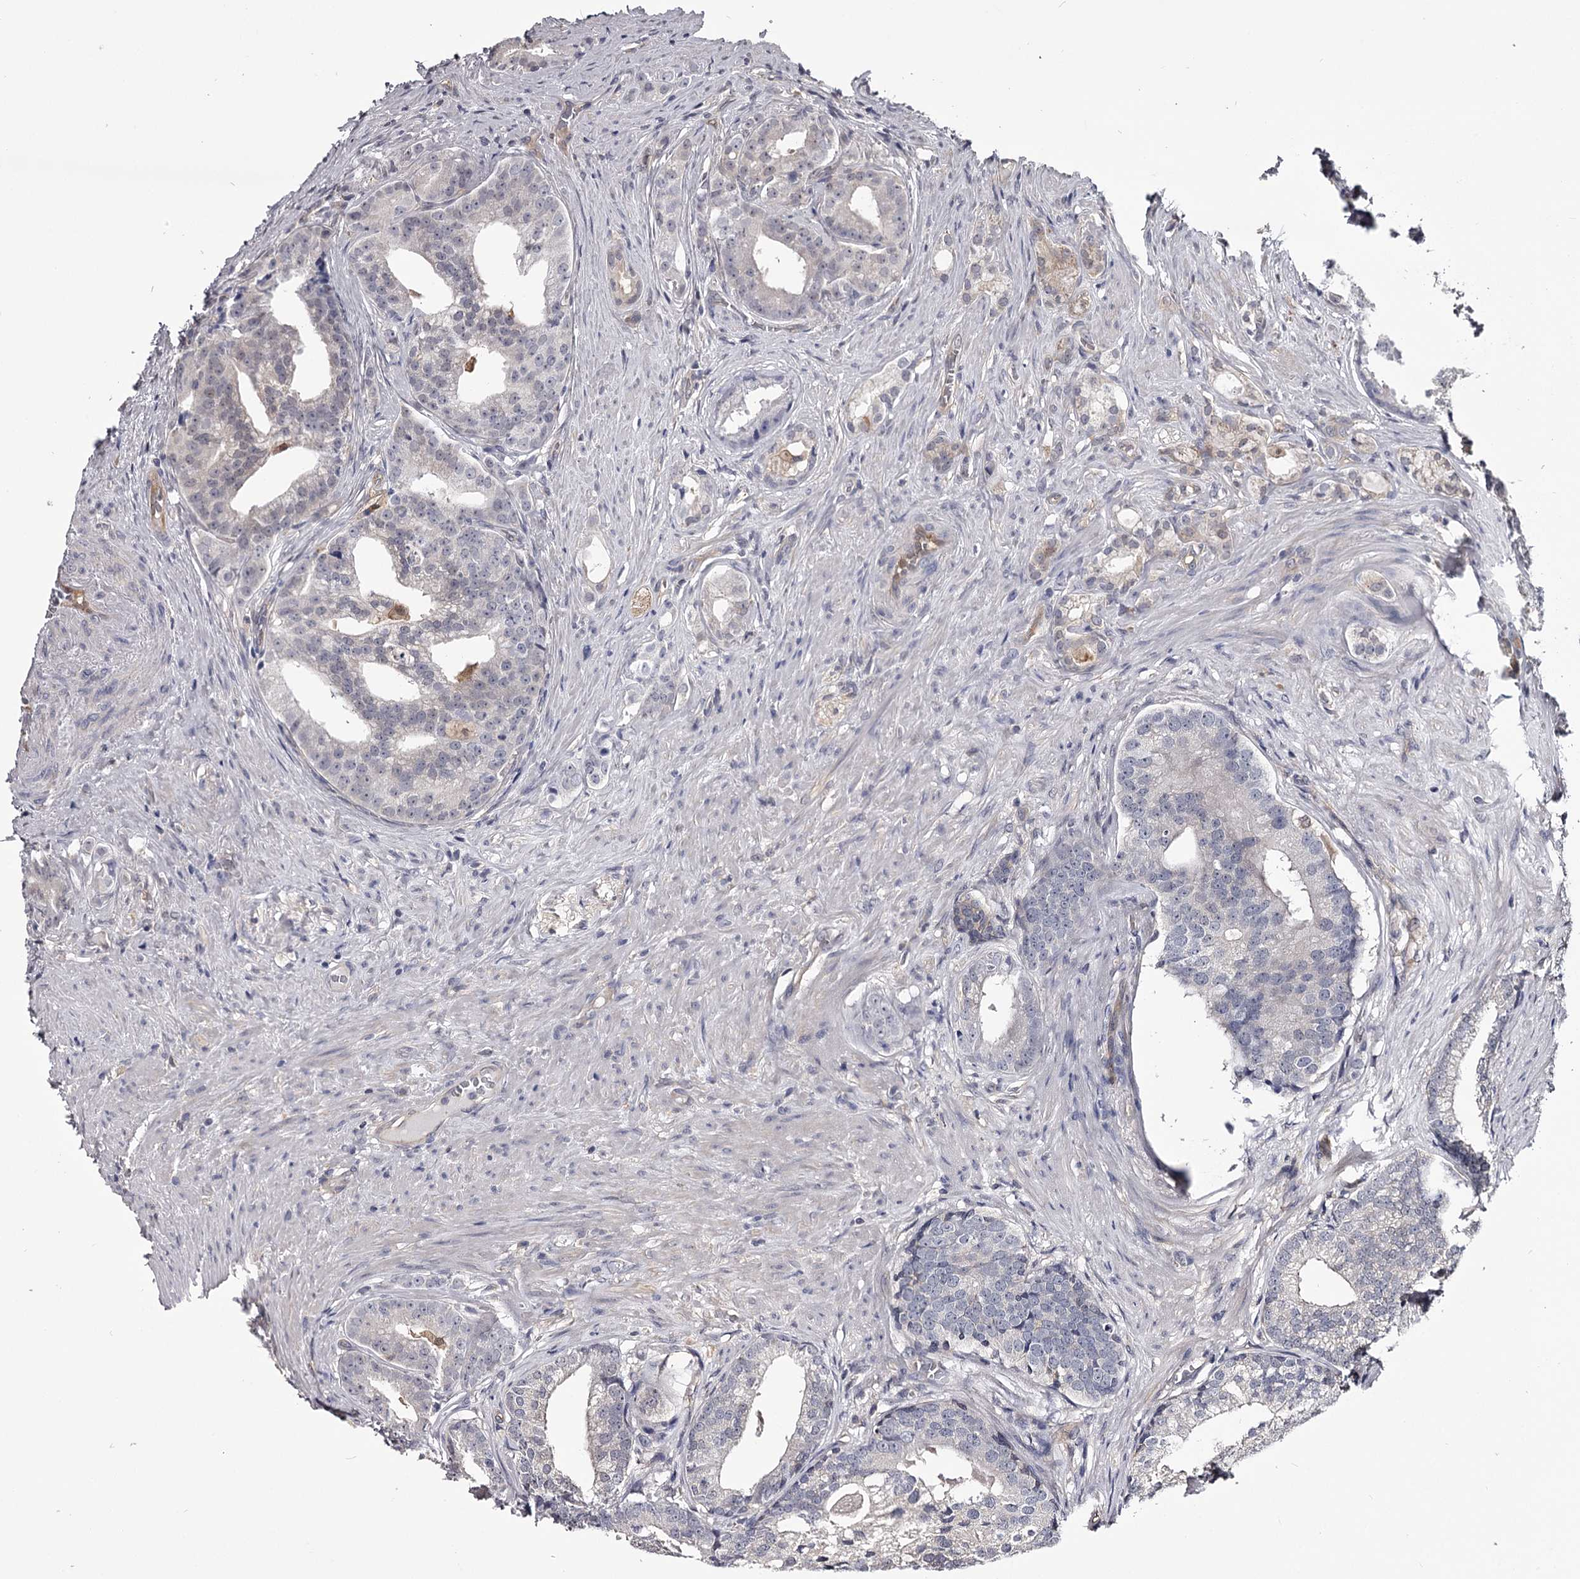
{"staining": {"intensity": "negative", "quantity": "none", "location": "none"}, "tissue": "prostate cancer", "cell_type": "Tumor cells", "image_type": "cancer", "snomed": [{"axis": "morphology", "description": "Adenocarcinoma, Low grade"}, {"axis": "topography", "description": "Prostate"}], "caption": "IHC image of neoplastic tissue: prostate adenocarcinoma (low-grade) stained with DAB (3,3'-diaminobenzidine) exhibits no significant protein expression in tumor cells. (Brightfield microscopy of DAB (3,3'-diaminobenzidine) immunohistochemistry (IHC) at high magnification).", "gene": "GSTO1", "patient": {"sex": "male", "age": 71}}